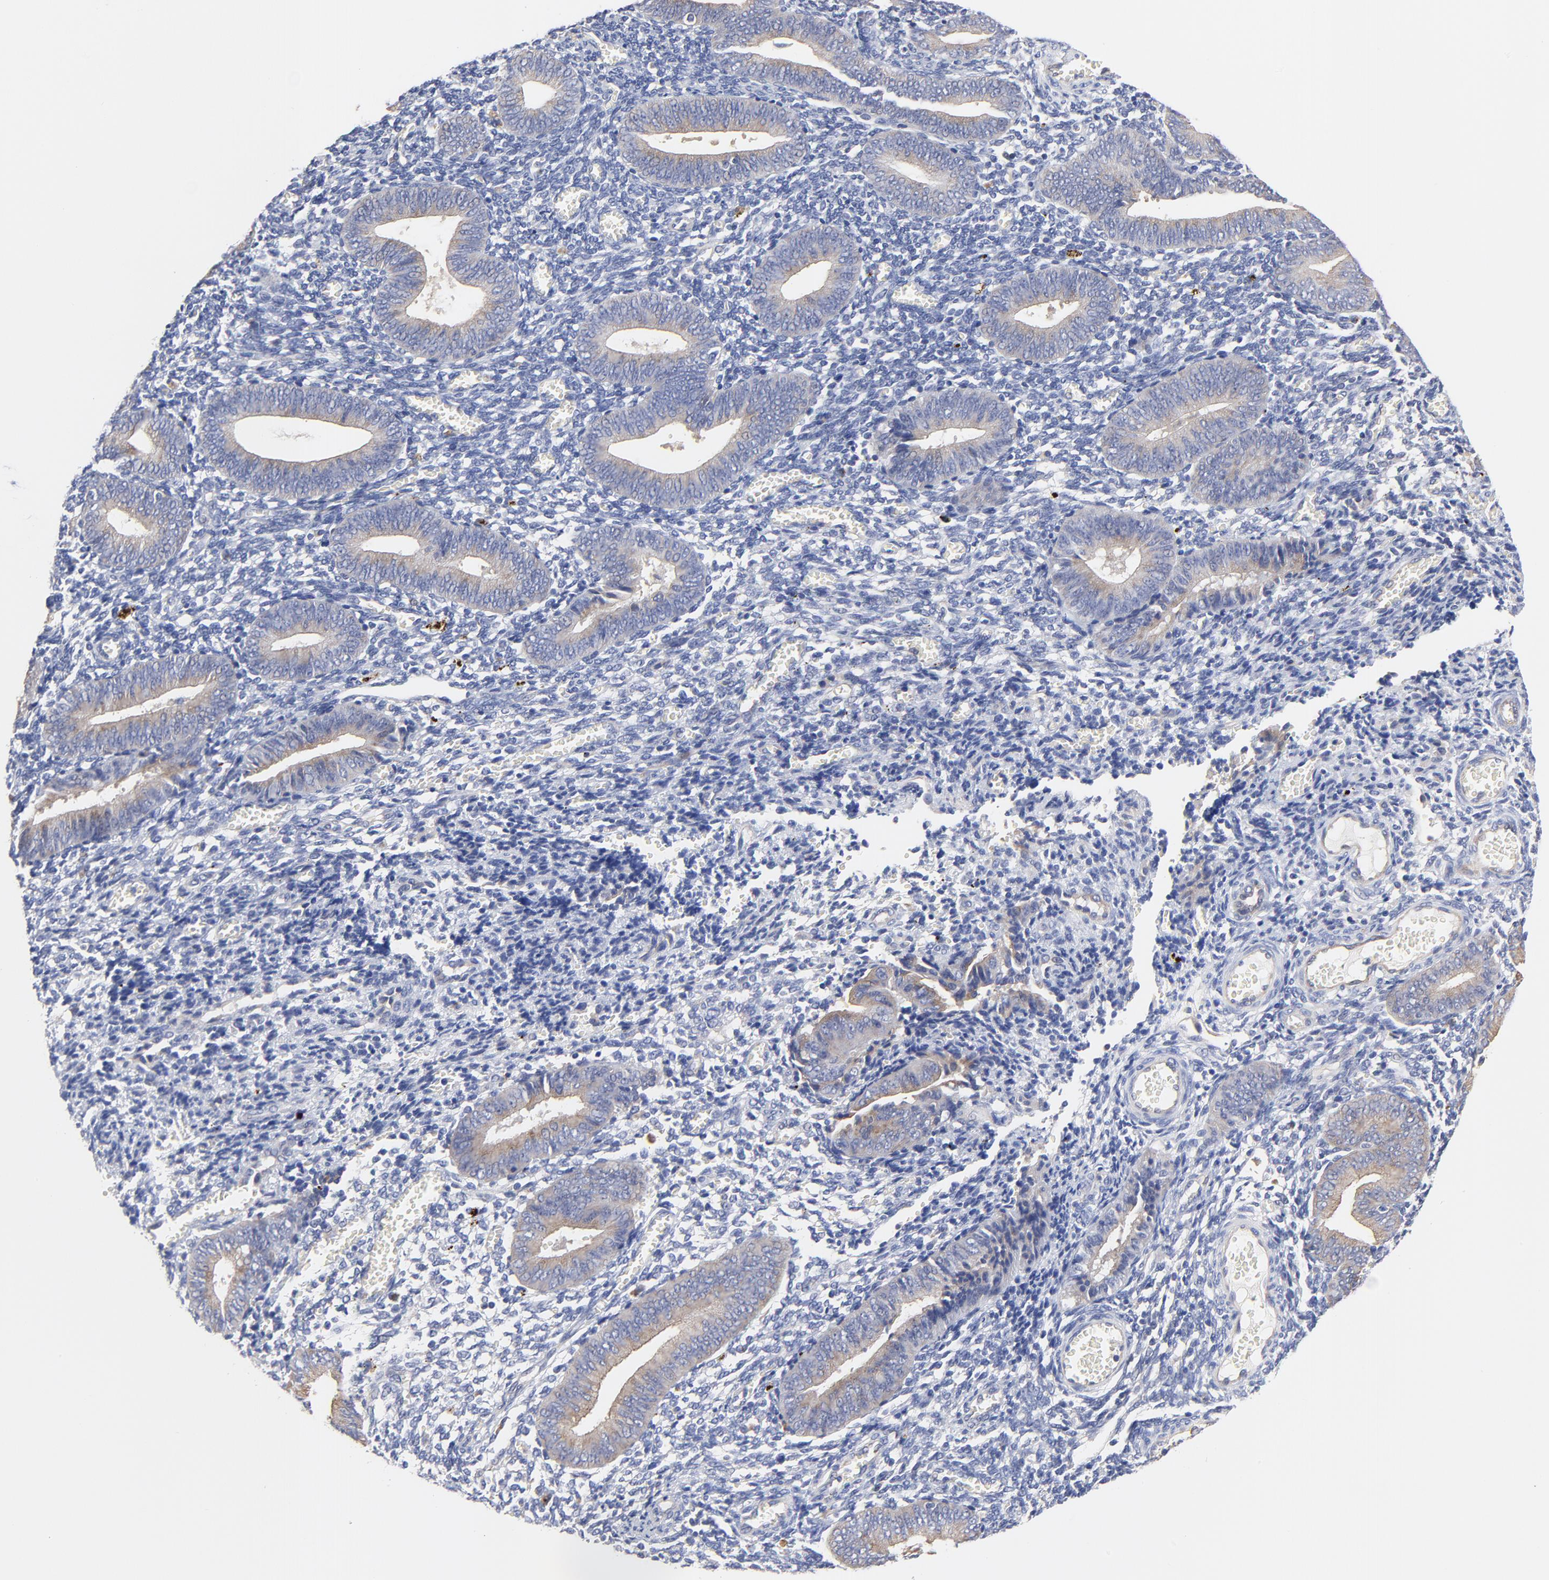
{"staining": {"intensity": "negative", "quantity": "none", "location": "none"}, "tissue": "endometrium", "cell_type": "Cells in endometrial stroma", "image_type": "normal", "snomed": [{"axis": "morphology", "description": "Normal tissue, NOS"}, {"axis": "topography", "description": "Uterus"}, {"axis": "topography", "description": "Endometrium"}], "caption": "DAB (3,3'-diaminobenzidine) immunohistochemical staining of unremarkable endometrium exhibits no significant positivity in cells in endometrial stroma. (Immunohistochemistry, brightfield microscopy, high magnification).", "gene": "FBXL2", "patient": {"sex": "female", "age": 33}}